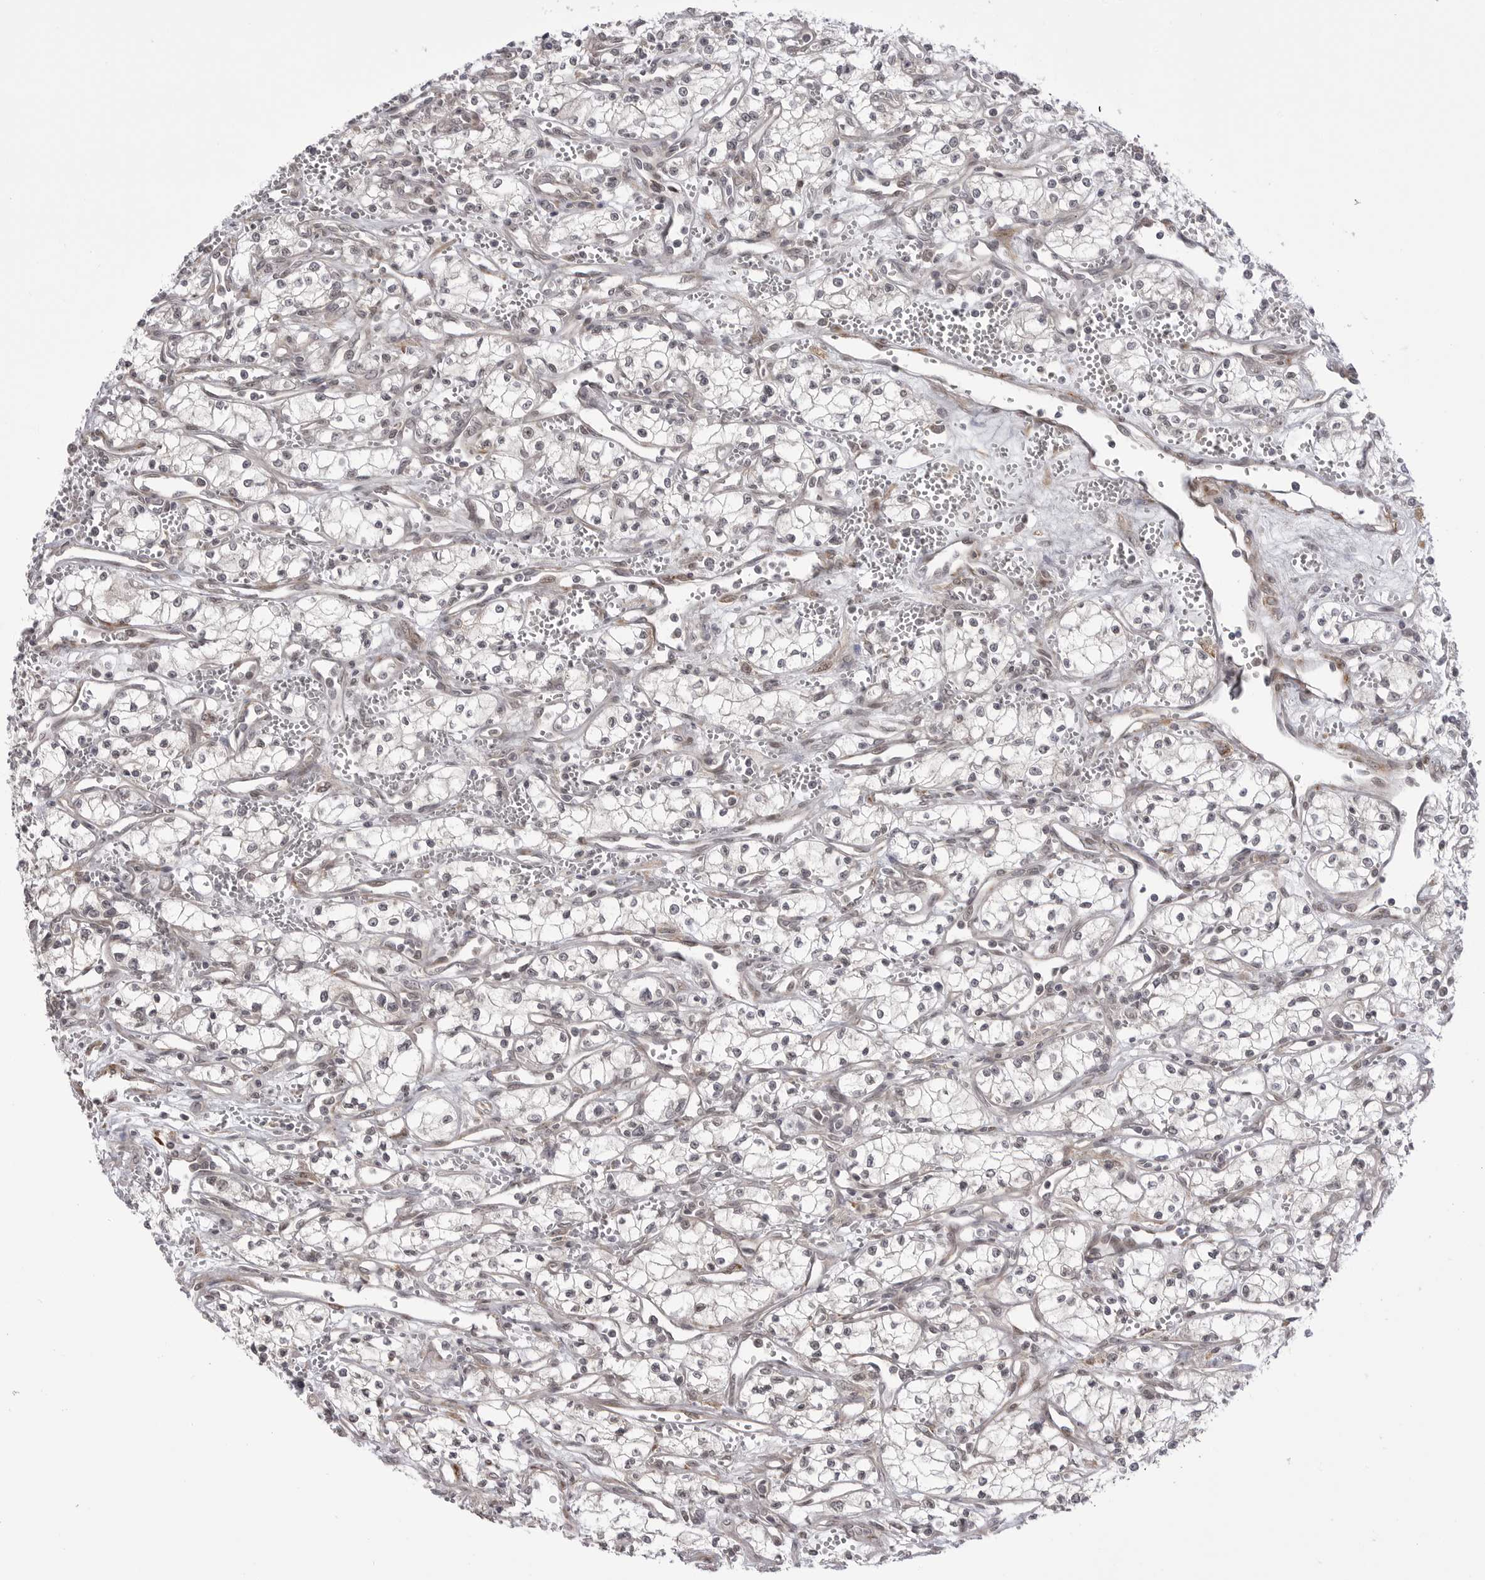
{"staining": {"intensity": "negative", "quantity": "none", "location": "none"}, "tissue": "renal cancer", "cell_type": "Tumor cells", "image_type": "cancer", "snomed": [{"axis": "morphology", "description": "Adenocarcinoma, NOS"}, {"axis": "topography", "description": "Kidney"}], "caption": "A high-resolution histopathology image shows immunohistochemistry staining of adenocarcinoma (renal), which exhibits no significant positivity in tumor cells. (DAB IHC with hematoxylin counter stain).", "gene": "PTK2B", "patient": {"sex": "male", "age": 59}}